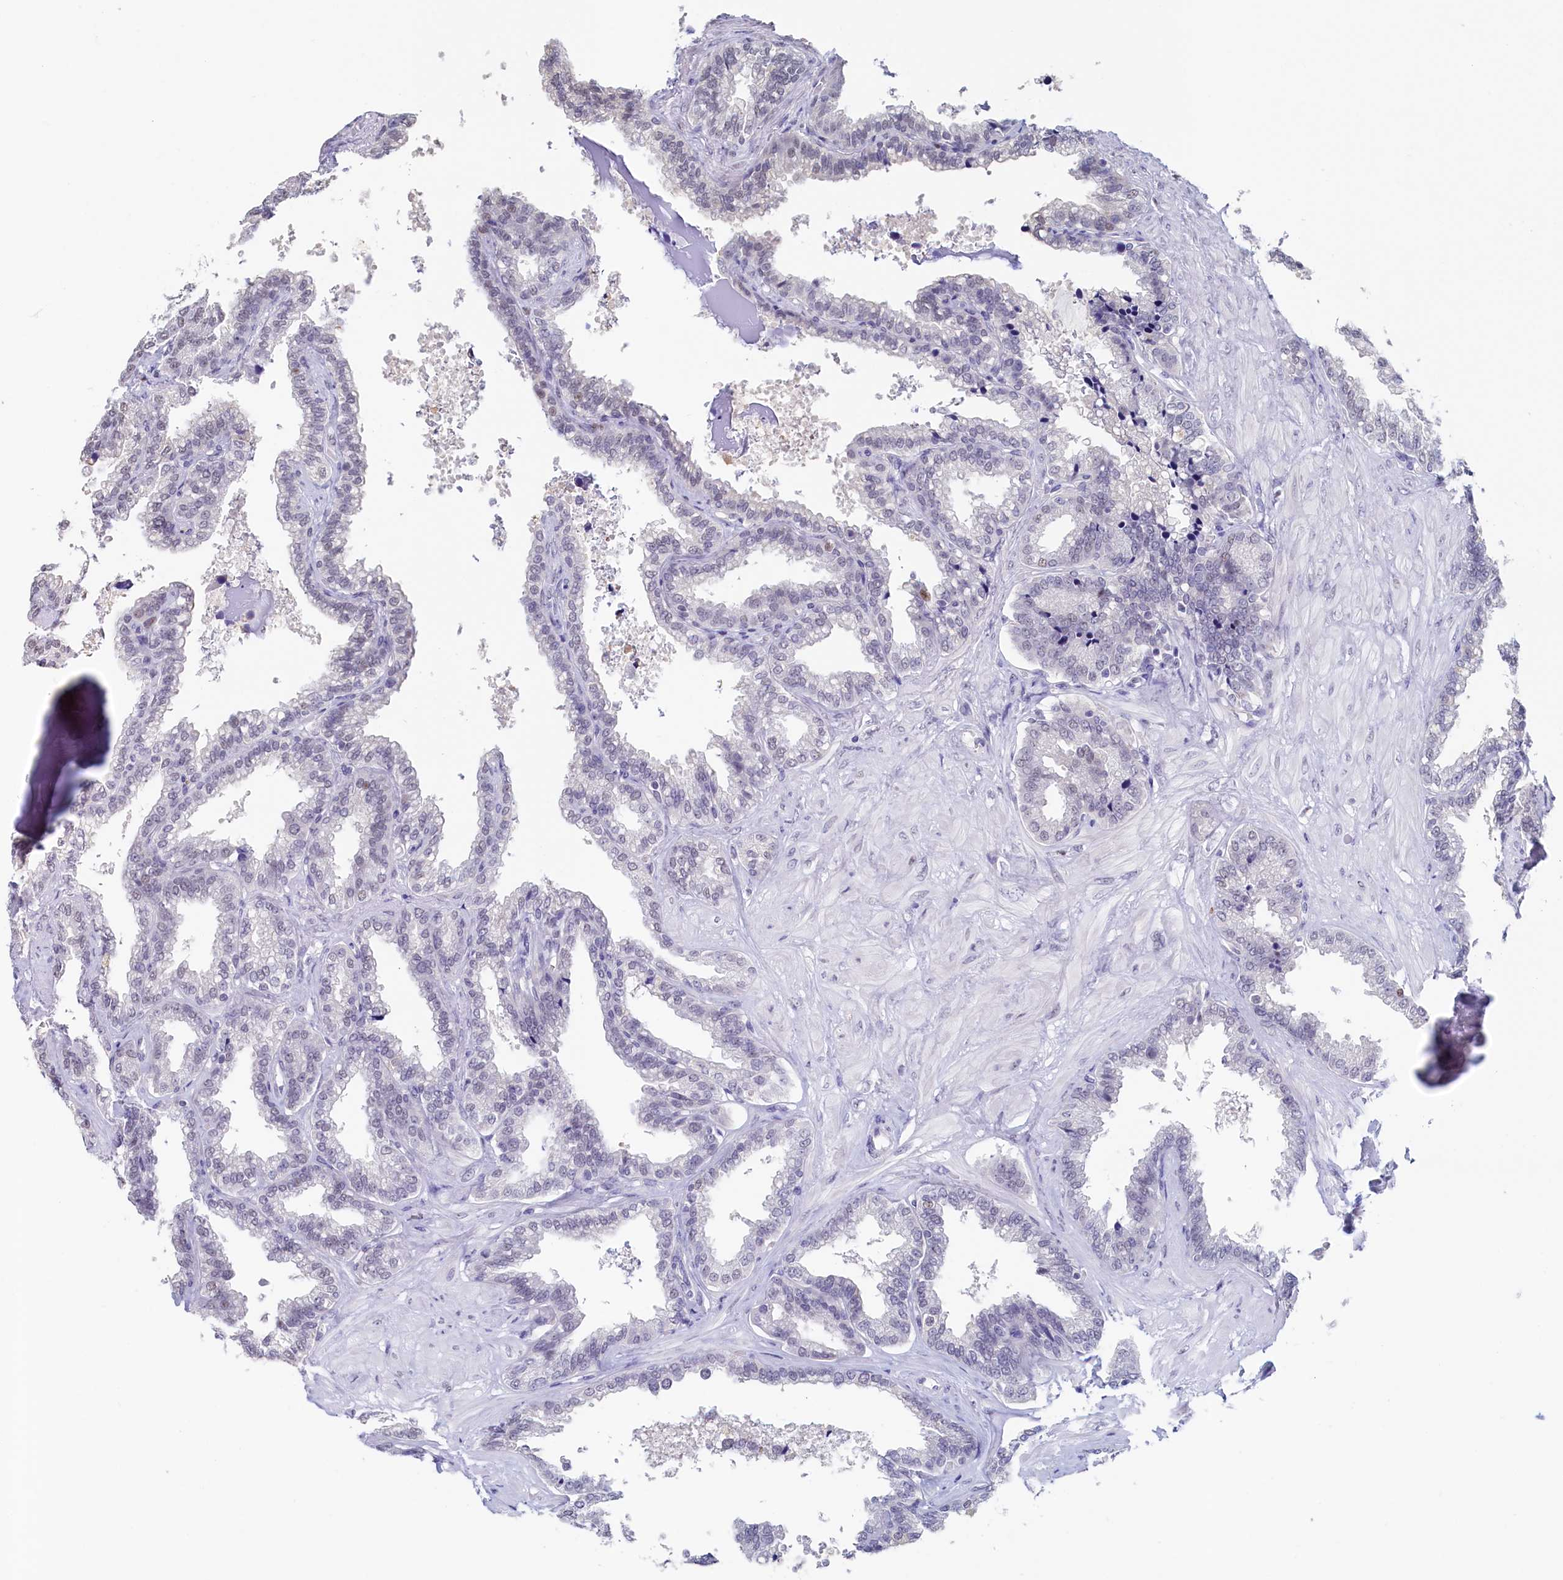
{"staining": {"intensity": "moderate", "quantity": "<25%", "location": "nuclear"}, "tissue": "seminal vesicle", "cell_type": "Glandular cells", "image_type": "normal", "snomed": [{"axis": "morphology", "description": "Normal tissue, NOS"}, {"axis": "topography", "description": "Seminal veicle"}], "caption": "Seminal vesicle stained for a protein demonstrates moderate nuclear positivity in glandular cells. (DAB (3,3'-diaminobenzidine) IHC with brightfield microscopy, high magnification).", "gene": "MOSPD3", "patient": {"sex": "male", "age": 46}}